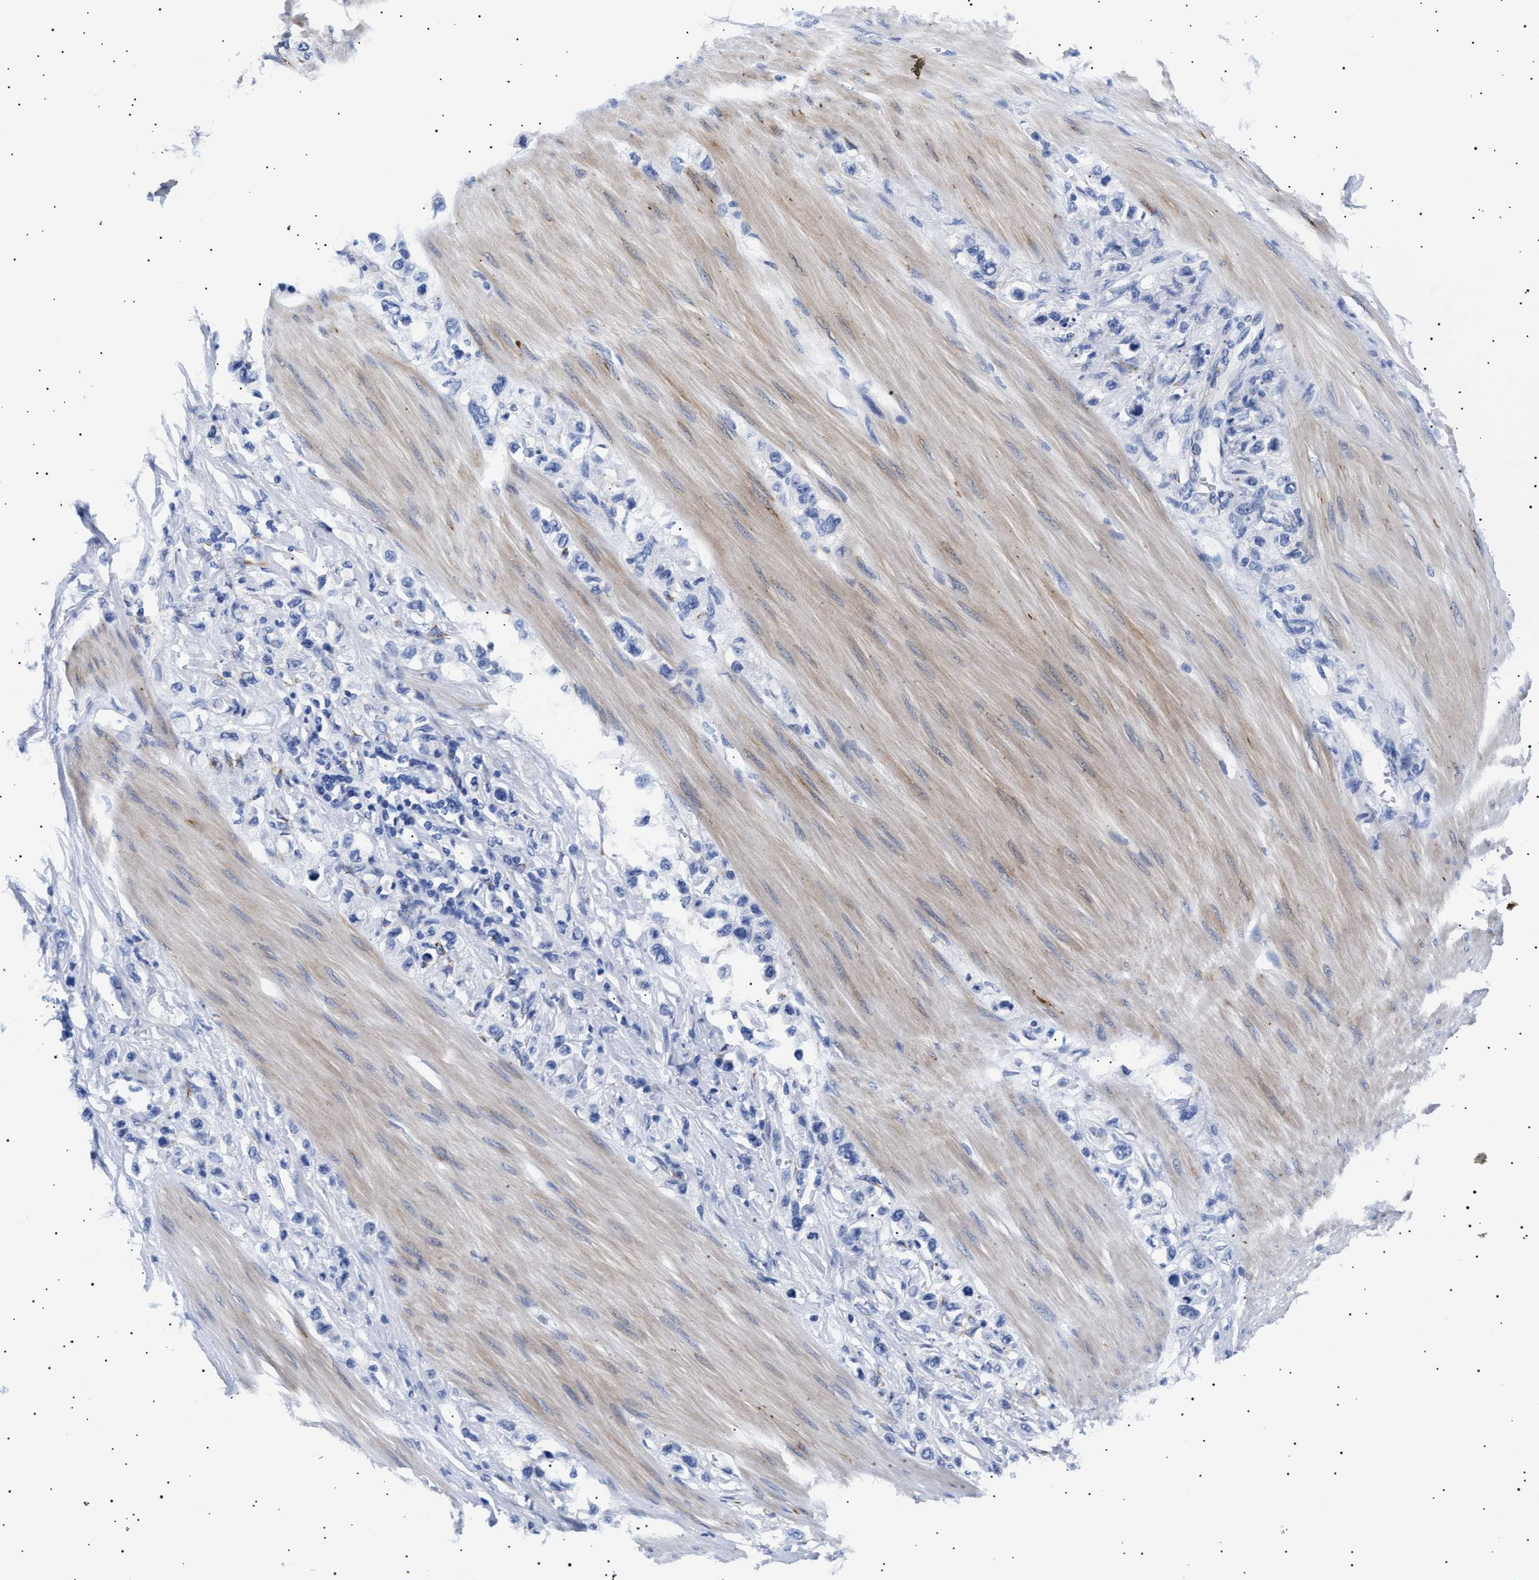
{"staining": {"intensity": "negative", "quantity": "none", "location": "none"}, "tissue": "stomach cancer", "cell_type": "Tumor cells", "image_type": "cancer", "snomed": [{"axis": "morphology", "description": "Adenocarcinoma, NOS"}, {"axis": "topography", "description": "Stomach"}], "caption": "Immunohistochemical staining of stomach cancer shows no significant expression in tumor cells. (DAB (3,3'-diaminobenzidine) IHC, high magnification).", "gene": "HEMGN", "patient": {"sex": "female", "age": 65}}